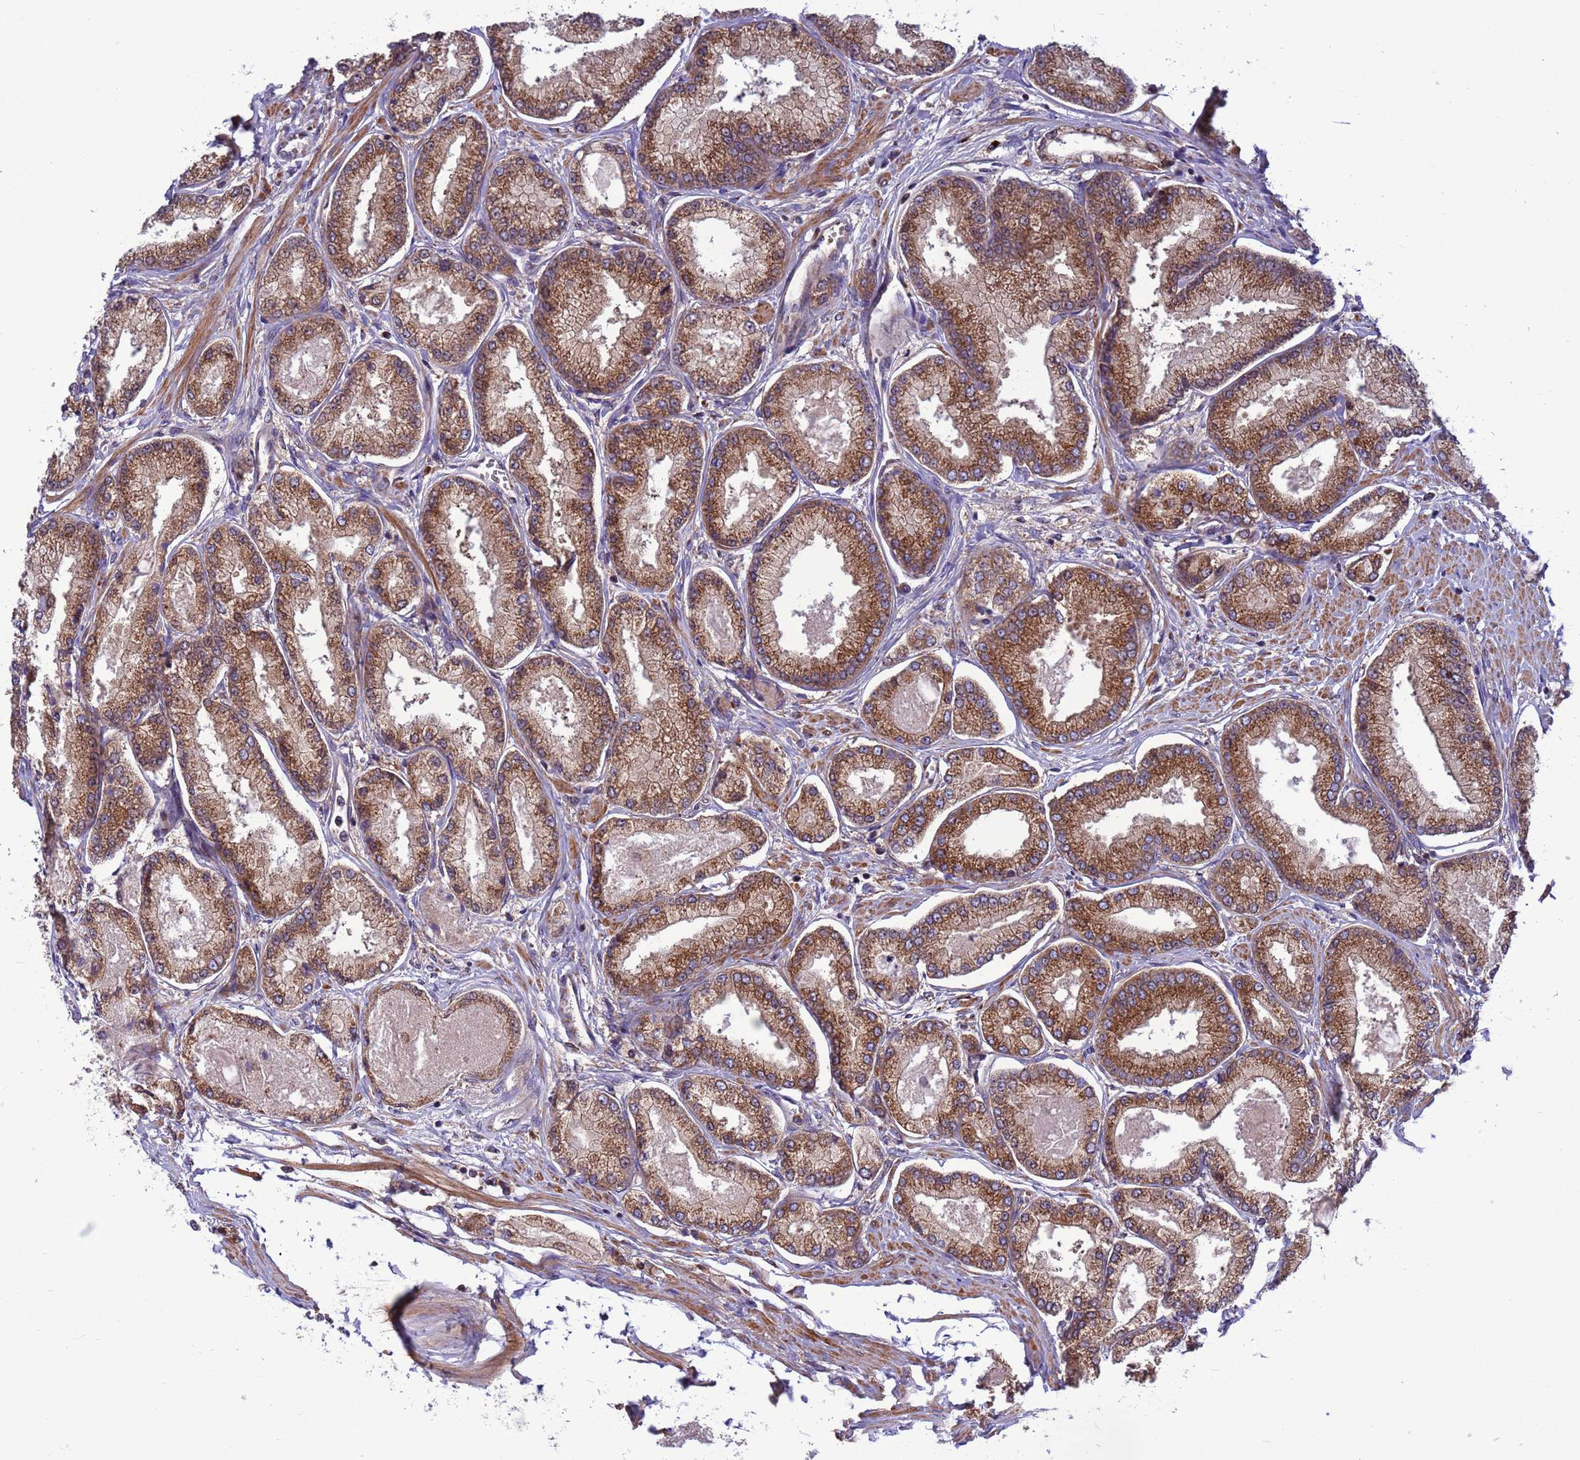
{"staining": {"intensity": "moderate", "quantity": ">75%", "location": "cytoplasmic/membranous"}, "tissue": "prostate cancer", "cell_type": "Tumor cells", "image_type": "cancer", "snomed": [{"axis": "morphology", "description": "Adenocarcinoma, Low grade"}, {"axis": "topography", "description": "Prostate"}], "caption": "Adenocarcinoma (low-grade) (prostate) stained for a protein reveals moderate cytoplasmic/membranous positivity in tumor cells.", "gene": "ZC3HAV1", "patient": {"sex": "male", "age": 74}}